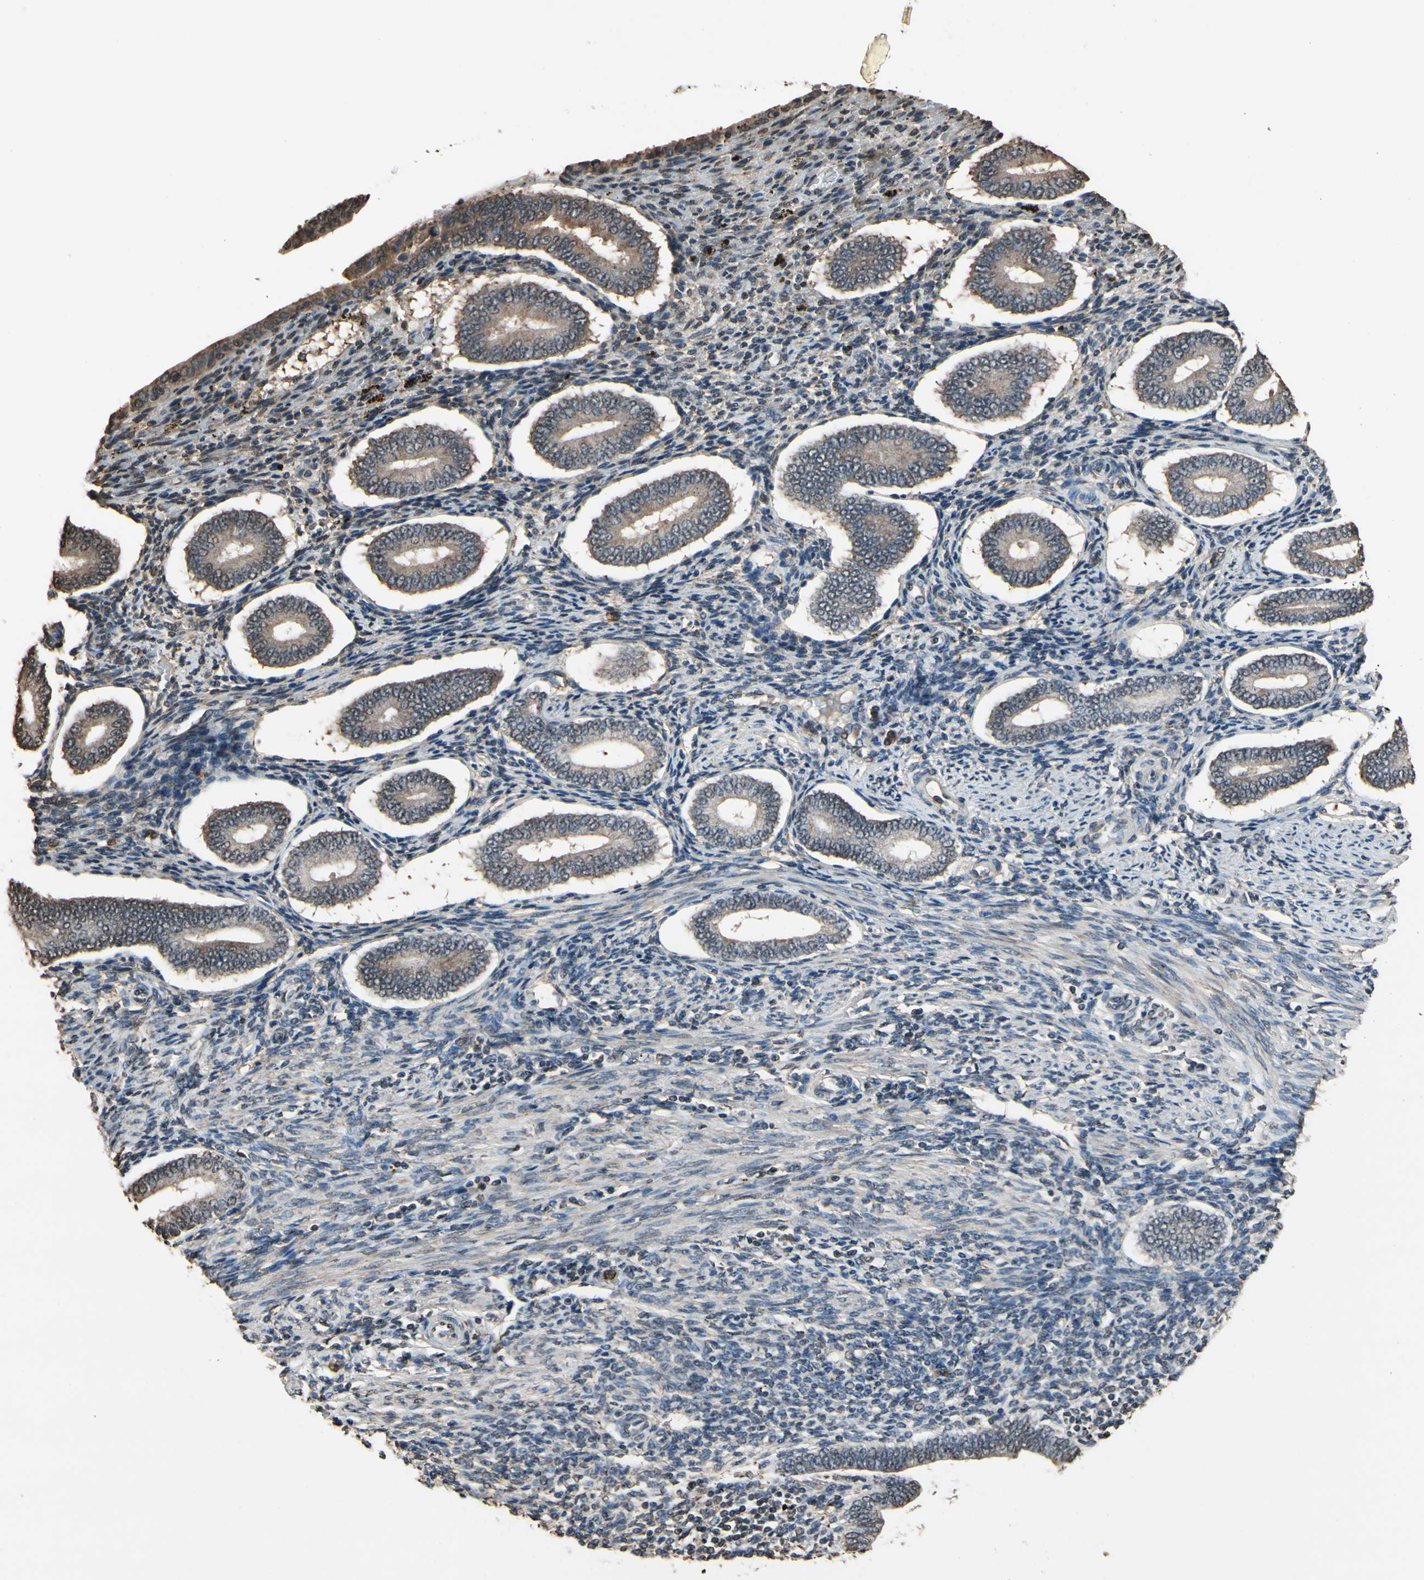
{"staining": {"intensity": "negative", "quantity": "none", "location": "none"}, "tissue": "endometrium", "cell_type": "Cells in endometrial stroma", "image_type": "normal", "snomed": [{"axis": "morphology", "description": "Normal tissue, NOS"}, {"axis": "topography", "description": "Endometrium"}], "caption": "Immunohistochemistry micrograph of normal human endometrium stained for a protein (brown), which demonstrates no positivity in cells in endometrial stroma.", "gene": "HIPK2", "patient": {"sex": "female", "age": 42}}